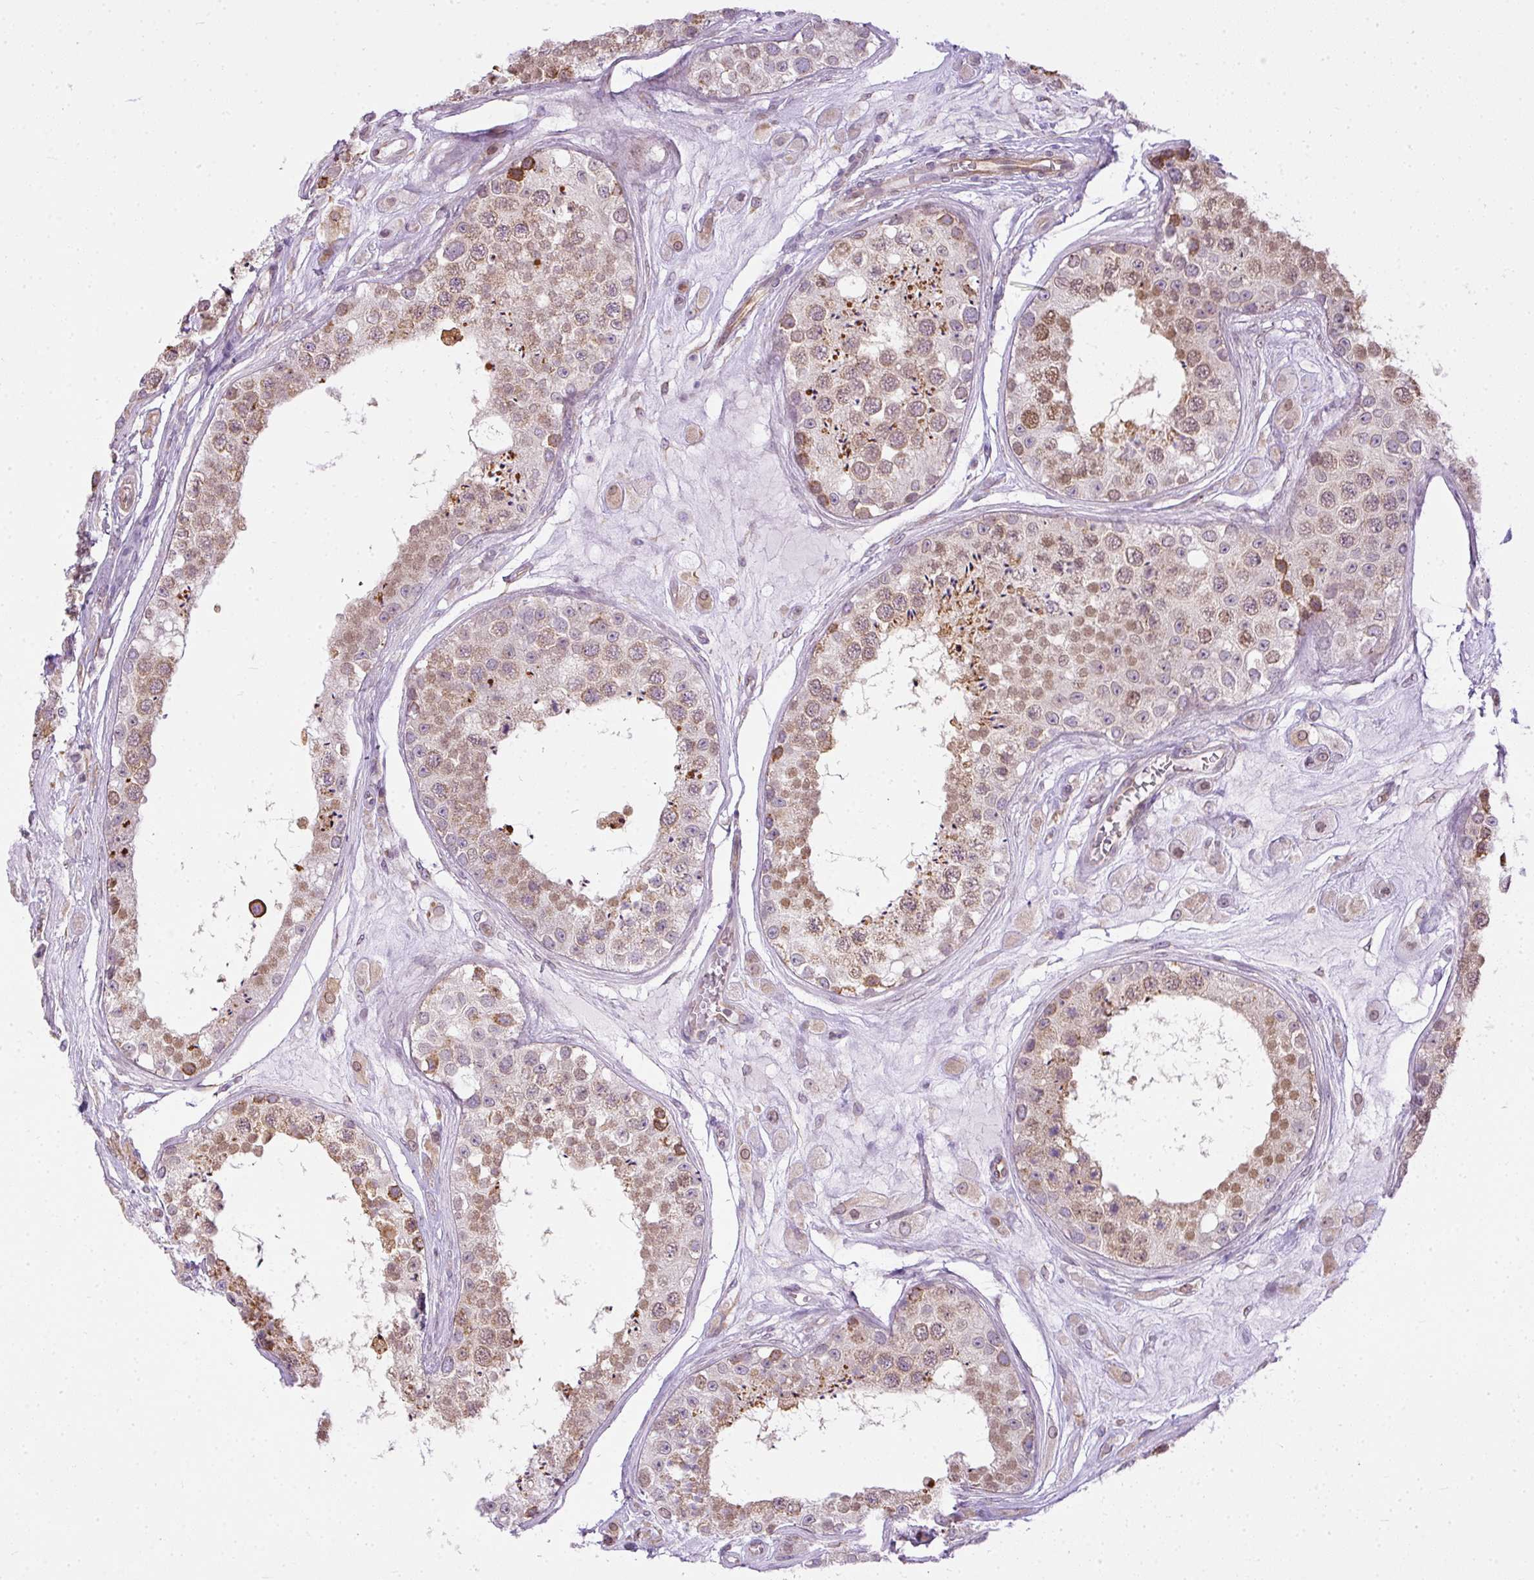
{"staining": {"intensity": "strong", "quantity": "25%-75%", "location": "cytoplasmic/membranous,nuclear"}, "tissue": "testis", "cell_type": "Cells in seminiferous ducts", "image_type": "normal", "snomed": [{"axis": "morphology", "description": "Normal tissue, NOS"}, {"axis": "topography", "description": "Testis"}], "caption": "A photomicrograph of testis stained for a protein demonstrates strong cytoplasmic/membranous,nuclear brown staining in cells in seminiferous ducts.", "gene": "COX18", "patient": {"sex": "male", "age": 25}}